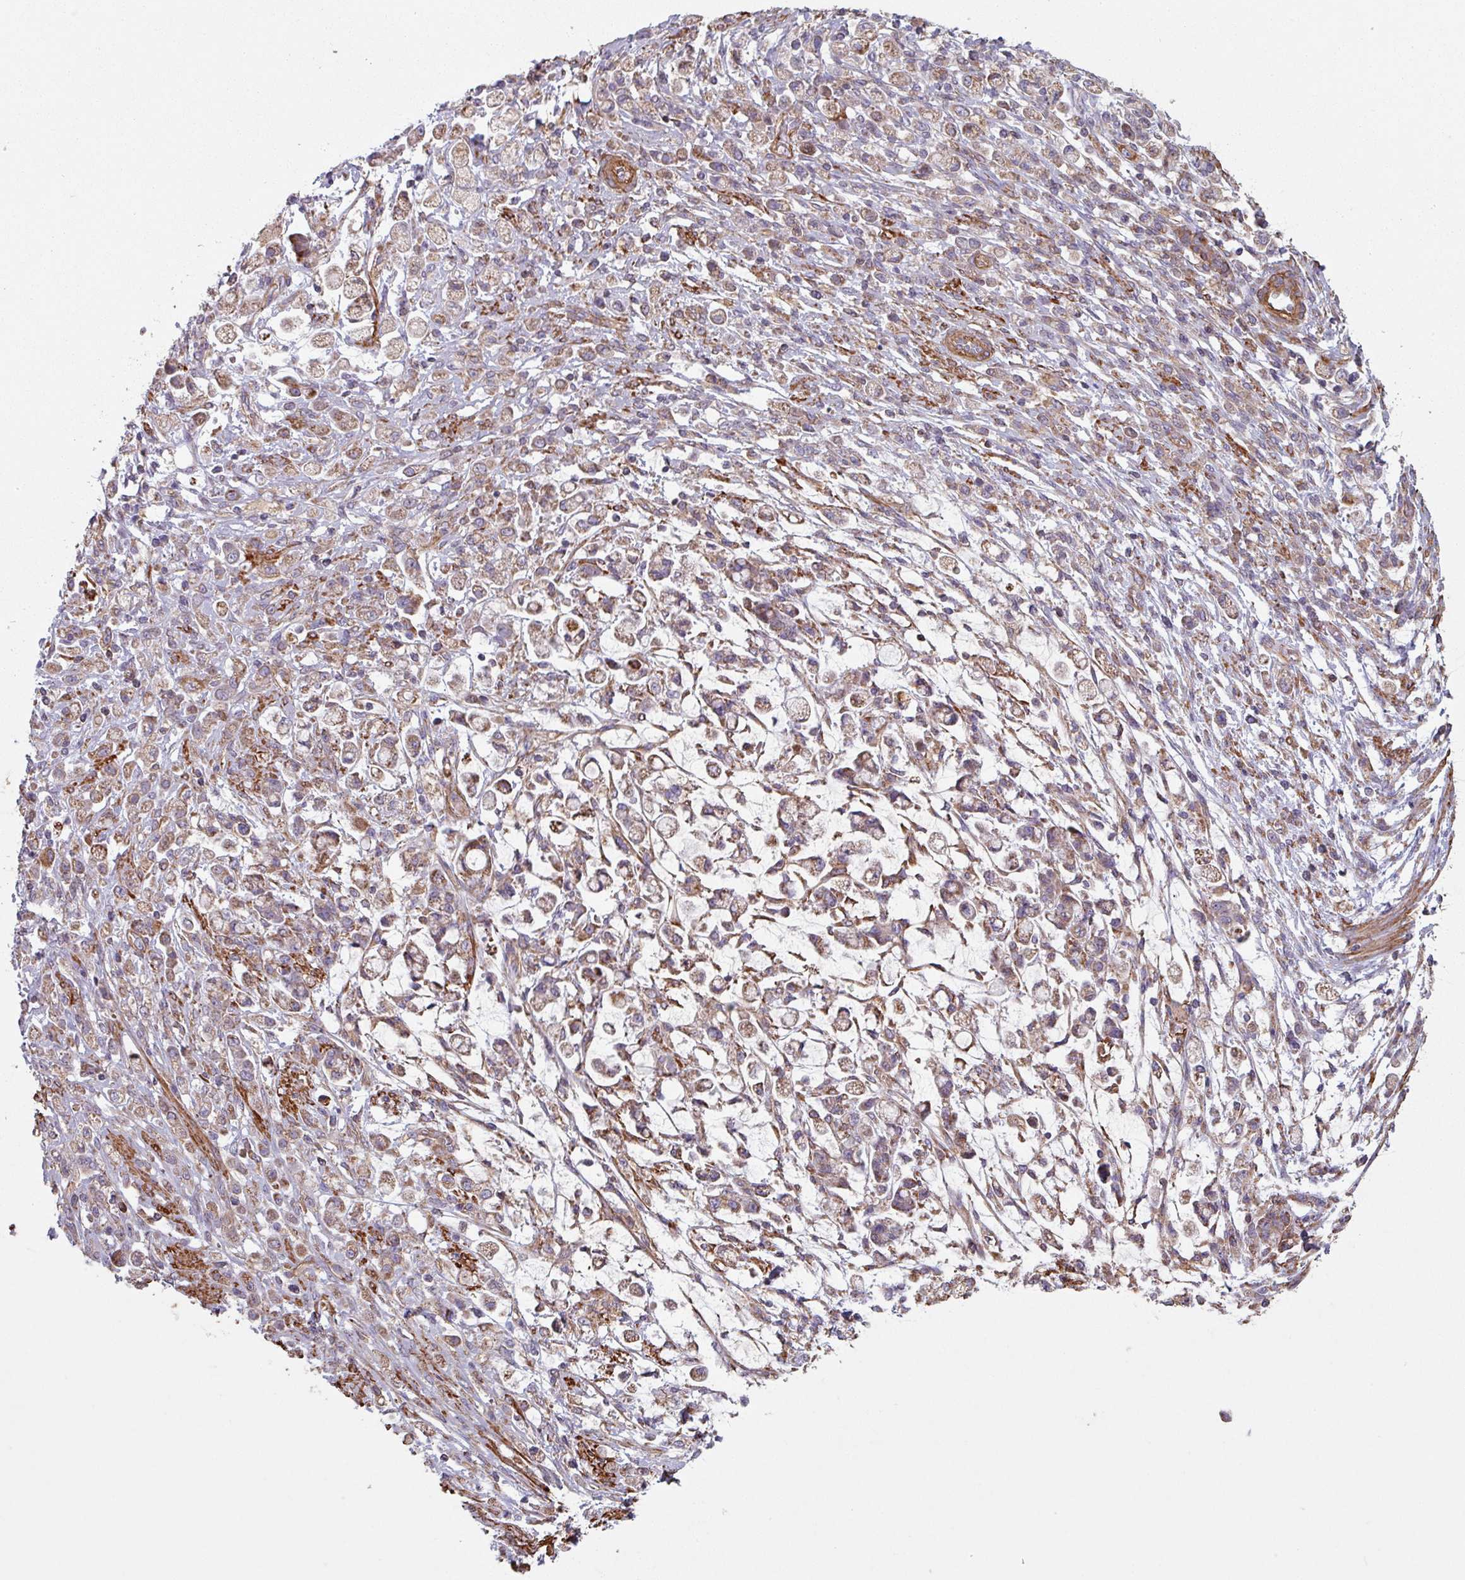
{"staining": {"intensity": "moderate", "quantity": ">75%", "location": "cytoplasmic/membranous"}, "tissue": "stomach cancer", "cell_type": "Tumor cells", "image_type": "cancer", "snomed": [{"axis": "morphology", "description": "Adenocarcinoma, NOS"}, {"axis": "topography", "description": "Stomach"}], "caption": "Immunohistochemistry (IHC) histopathology image of neoplastic tissue: stomach cancer stained using immunohistochemistry (IHC) displays medium levels of moderate protein expression localized specifically in the cytoplasmic/membranous of tumor cells, appearing as a cytoplasmic/membranous brown color.", "gene": "GSTA4", "patient": {"sex": "female", "age": 60}}